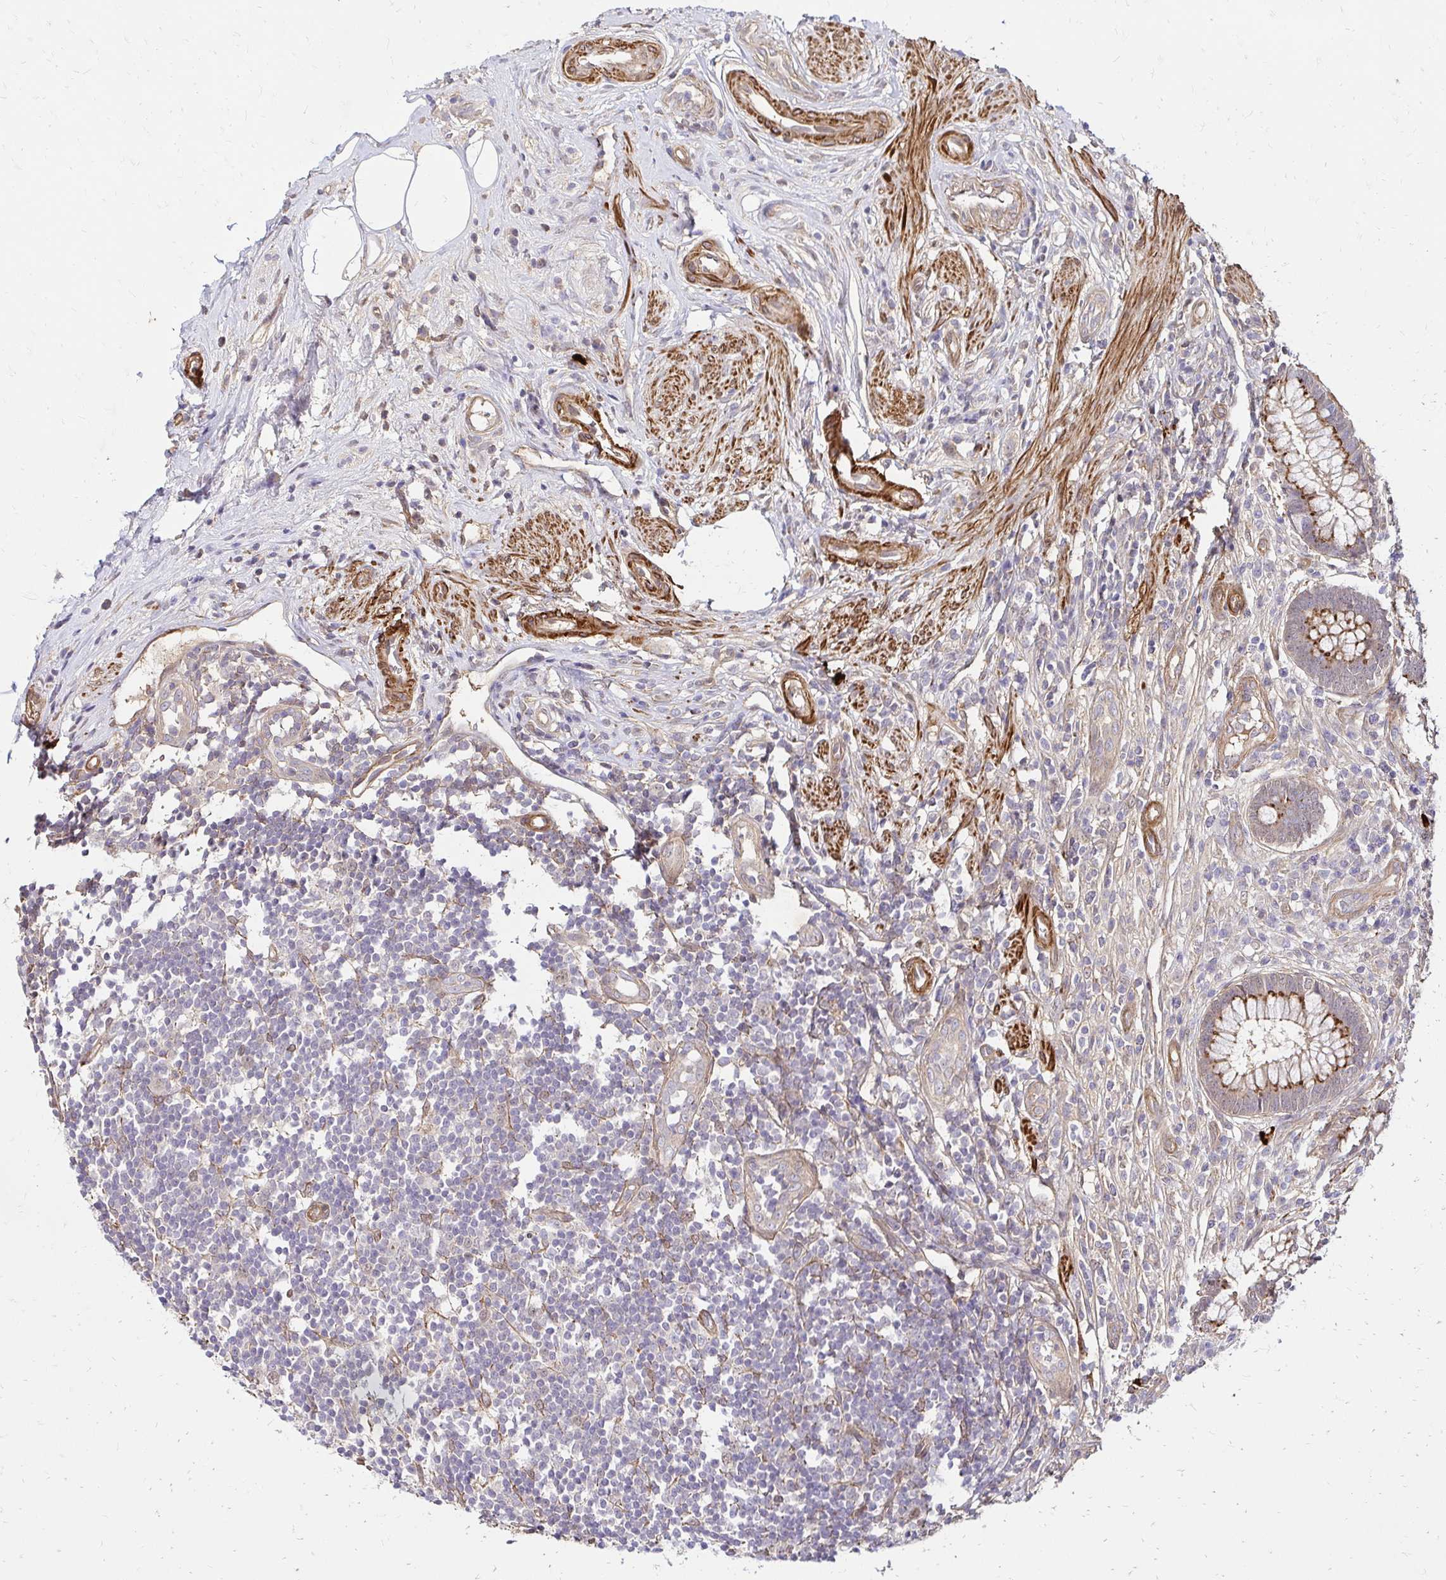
{"staining": {"intensity": "moderate", "quantity": ">75%", "location": "cytoplasmic/membranous"}, "tissue": "appendix", "cell_type": "Glandular cells", "image_type": "normal", "snomed": [{"axis": "morphology", "description": "Normal tissue, NOS"}, {"axis": "topography", "description": "Appendix"}], "caption": "The photomicrograph displays a brown stain indicating the presence of a protein in the cytoplasmic/membranous of glandular cells in appendix.", "gene": "YAP1", "patient": {"sex": "female", "age": 56}}